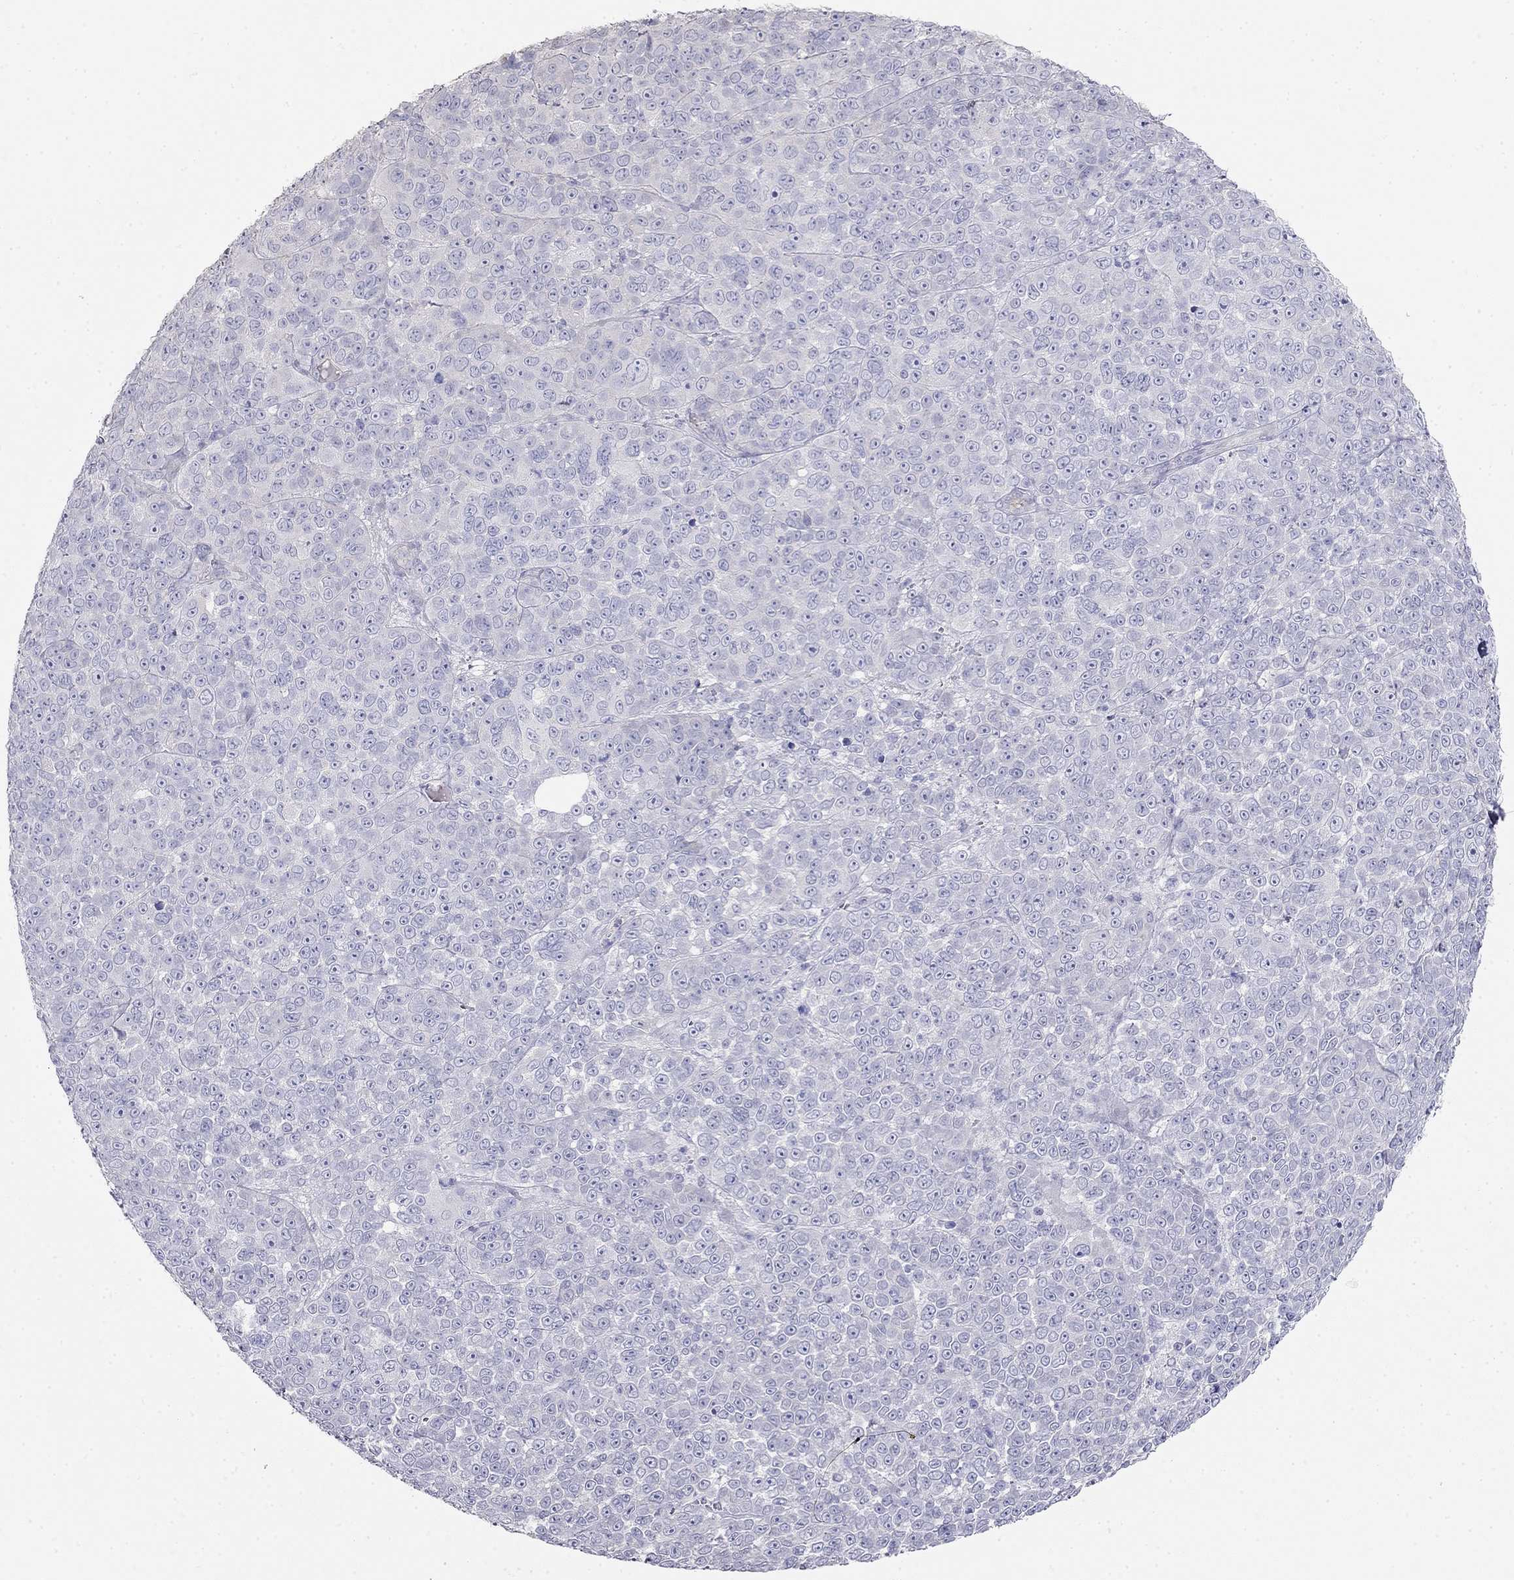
{"staining": {"intensity": "negative", "quantity": "none", "location": "none"}, "tissue": "melanoma", "cell_type": "Tumor cells", "image_type": "cancer", "snomed": [{"axis": "morphology", "description": "Malignant melanoma, NOS"}, {"axis": "topography", "description": "Skin"}], "caption": "This photomicrograph is of melanoma stained with immunohistochemistry (IHC) to label a protein in brown with the nuclei are counter-stained blue. There is no positivity in tumor cells. The staining is performed using DAB (3,3'-diaminobenzidine) brown chromogen with nuclei counter-stained in using hematoxylin.", "gene": "LY6H", "patient": {"sex": "female", "age": 95}}